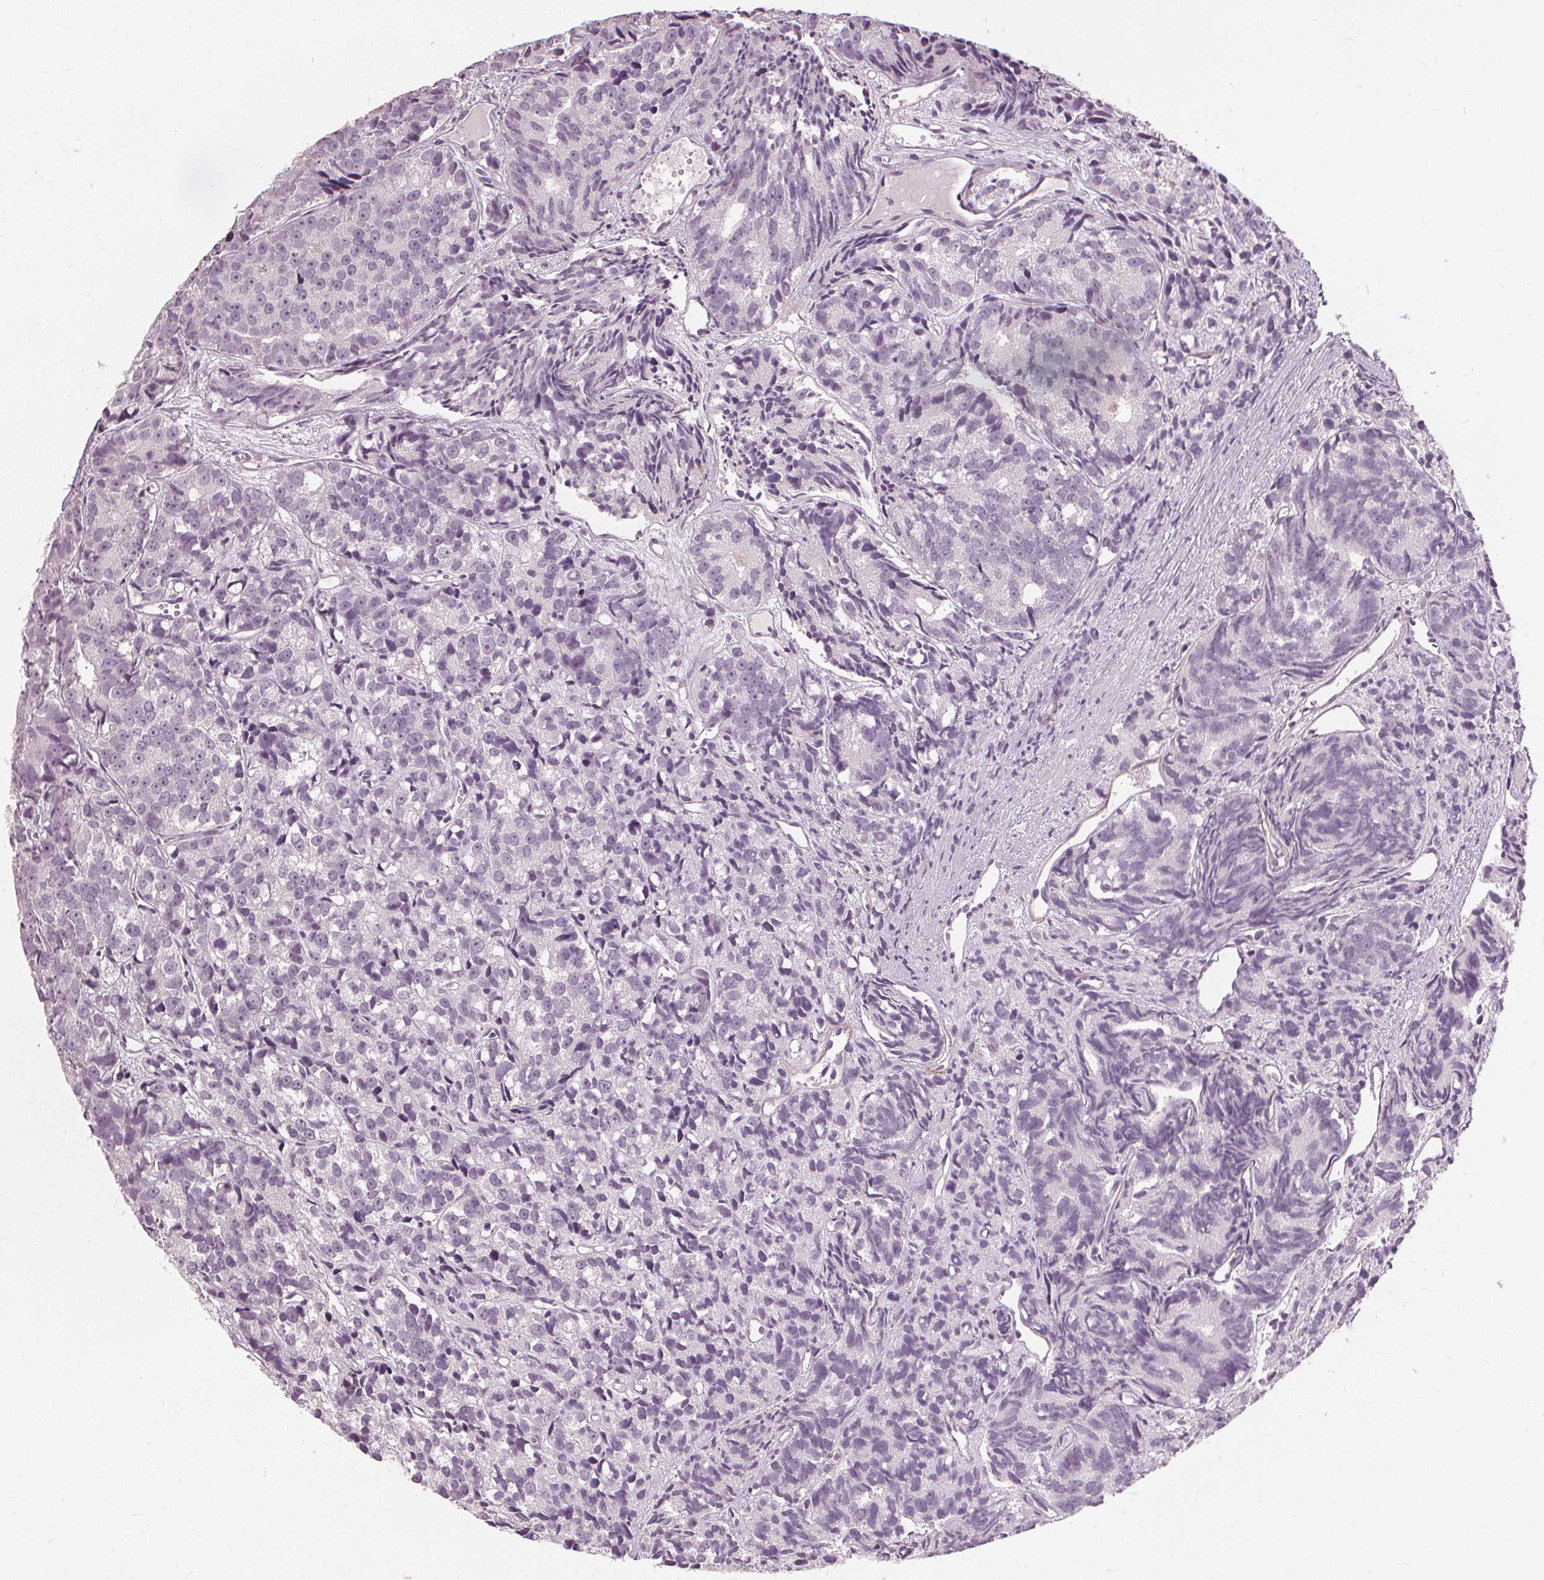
{"staining": {"intensity": "negative", "quantity": "none", "location": "none"}, "tissue": "prostate cancer", "cell_type": "Tumor cells", "image_type": "cancer", "snomed": [{"axis": "morphology", "description": "Adenocarcinoma, High grade"}, {"axis": "topography", "description": "Prostate"}], "caption": "Tumor cells show no significant protein expression in prostate cancer.", "gene": "SFTPD", "patient": {"sex": "male", "age": 77}}